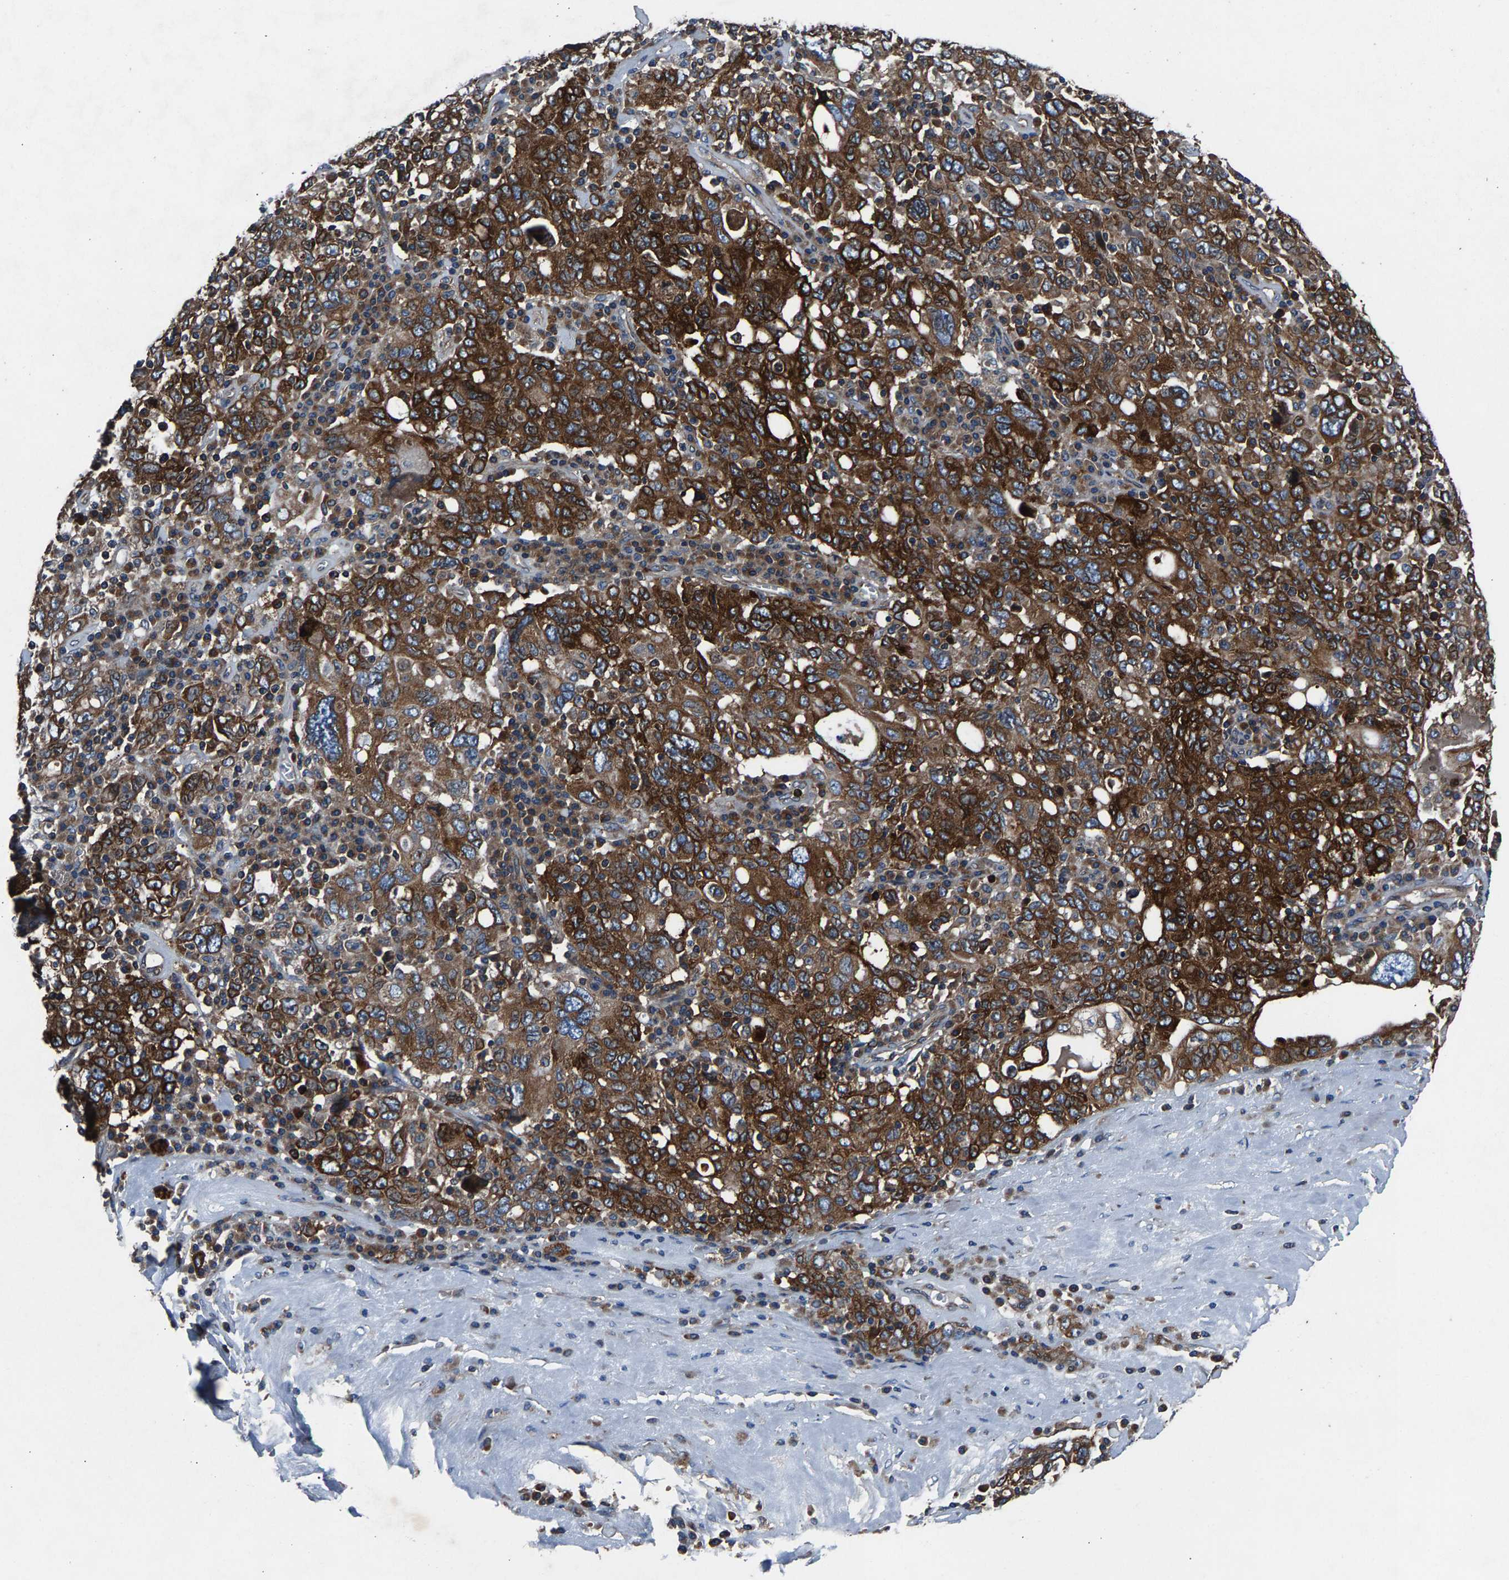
{"staining": {"intensity": "strong", "quantity": ">75%", "location": "cytoplasmic/membranous"}, "tissue": "ovarian cancer", "cell_type": "Tumor cells", "image_type": "cancer", "snomed": [{"axis": "morphology", "description": "Carcinoma, endometroid"}, {"axis": "topography", "description": "Ovary"}], "caption": "A high-resolution micrograph shows immunohistochemistry (IHC) staining of endometroid carcinoma (ovarian), which demonstrates strong cytoplasmic/membranous staining in about >75% of tumor cells.", "gene": "LPCAT1", "patient": {"sex": "female", "age": 62}}